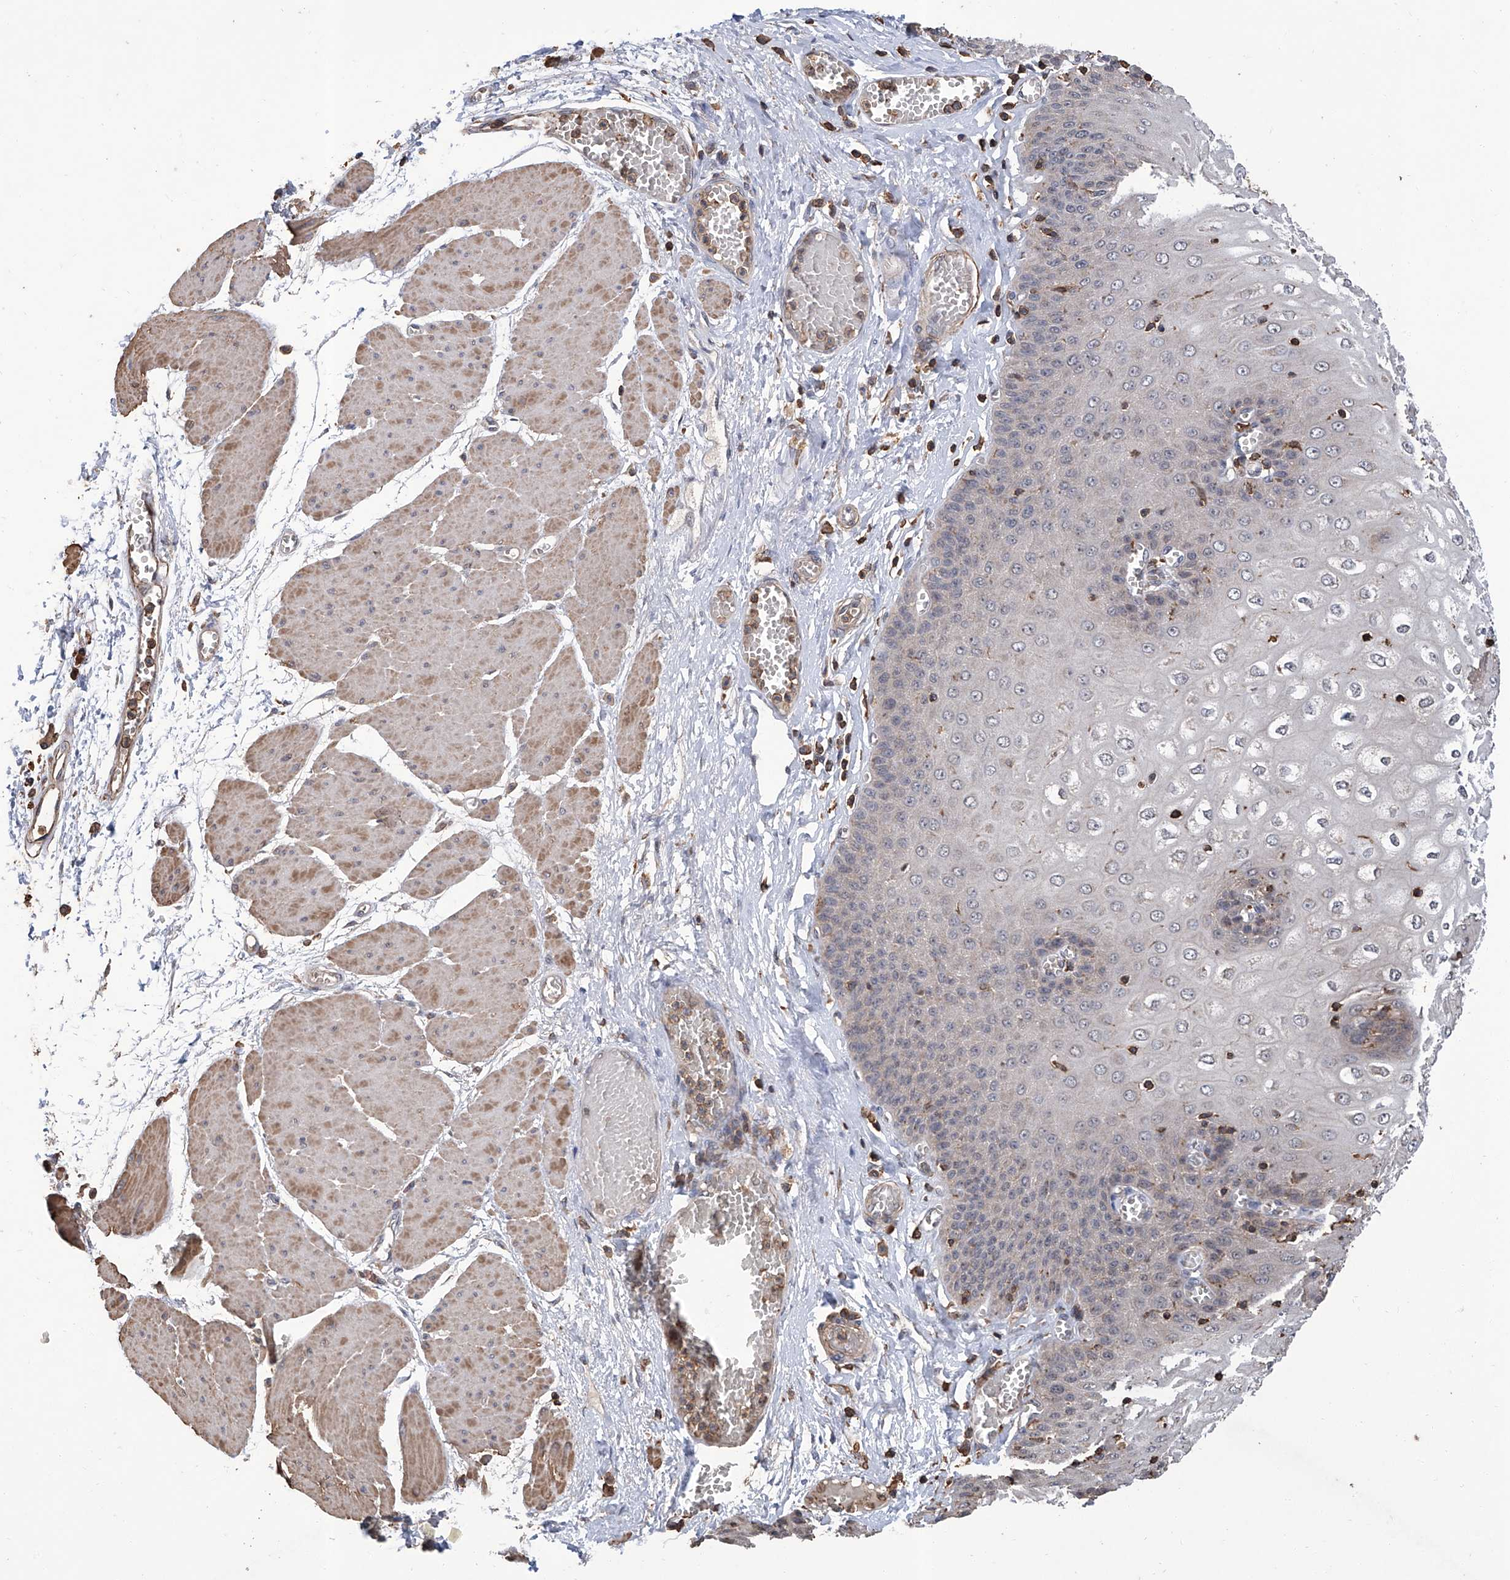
{"staining": {"intensity": "weak", "quantity": "<25%", "location": "cytoplasmic/membranous"}, "tissue": "esophagus", "cell_type": "Squamous epithelial cells", "image_type": "normal", "snomed": [{"axis": "morphology", "description": "Normal tissue, NOS"}, {"axis": "topography", "description": "Esophagus"}], "caption": "Esophagus stained for a protein using immunohistochemistry displays no staining squamous epithelial cells.", "gene": "GPT", "patient": {"sex": "male", "age": 60}}